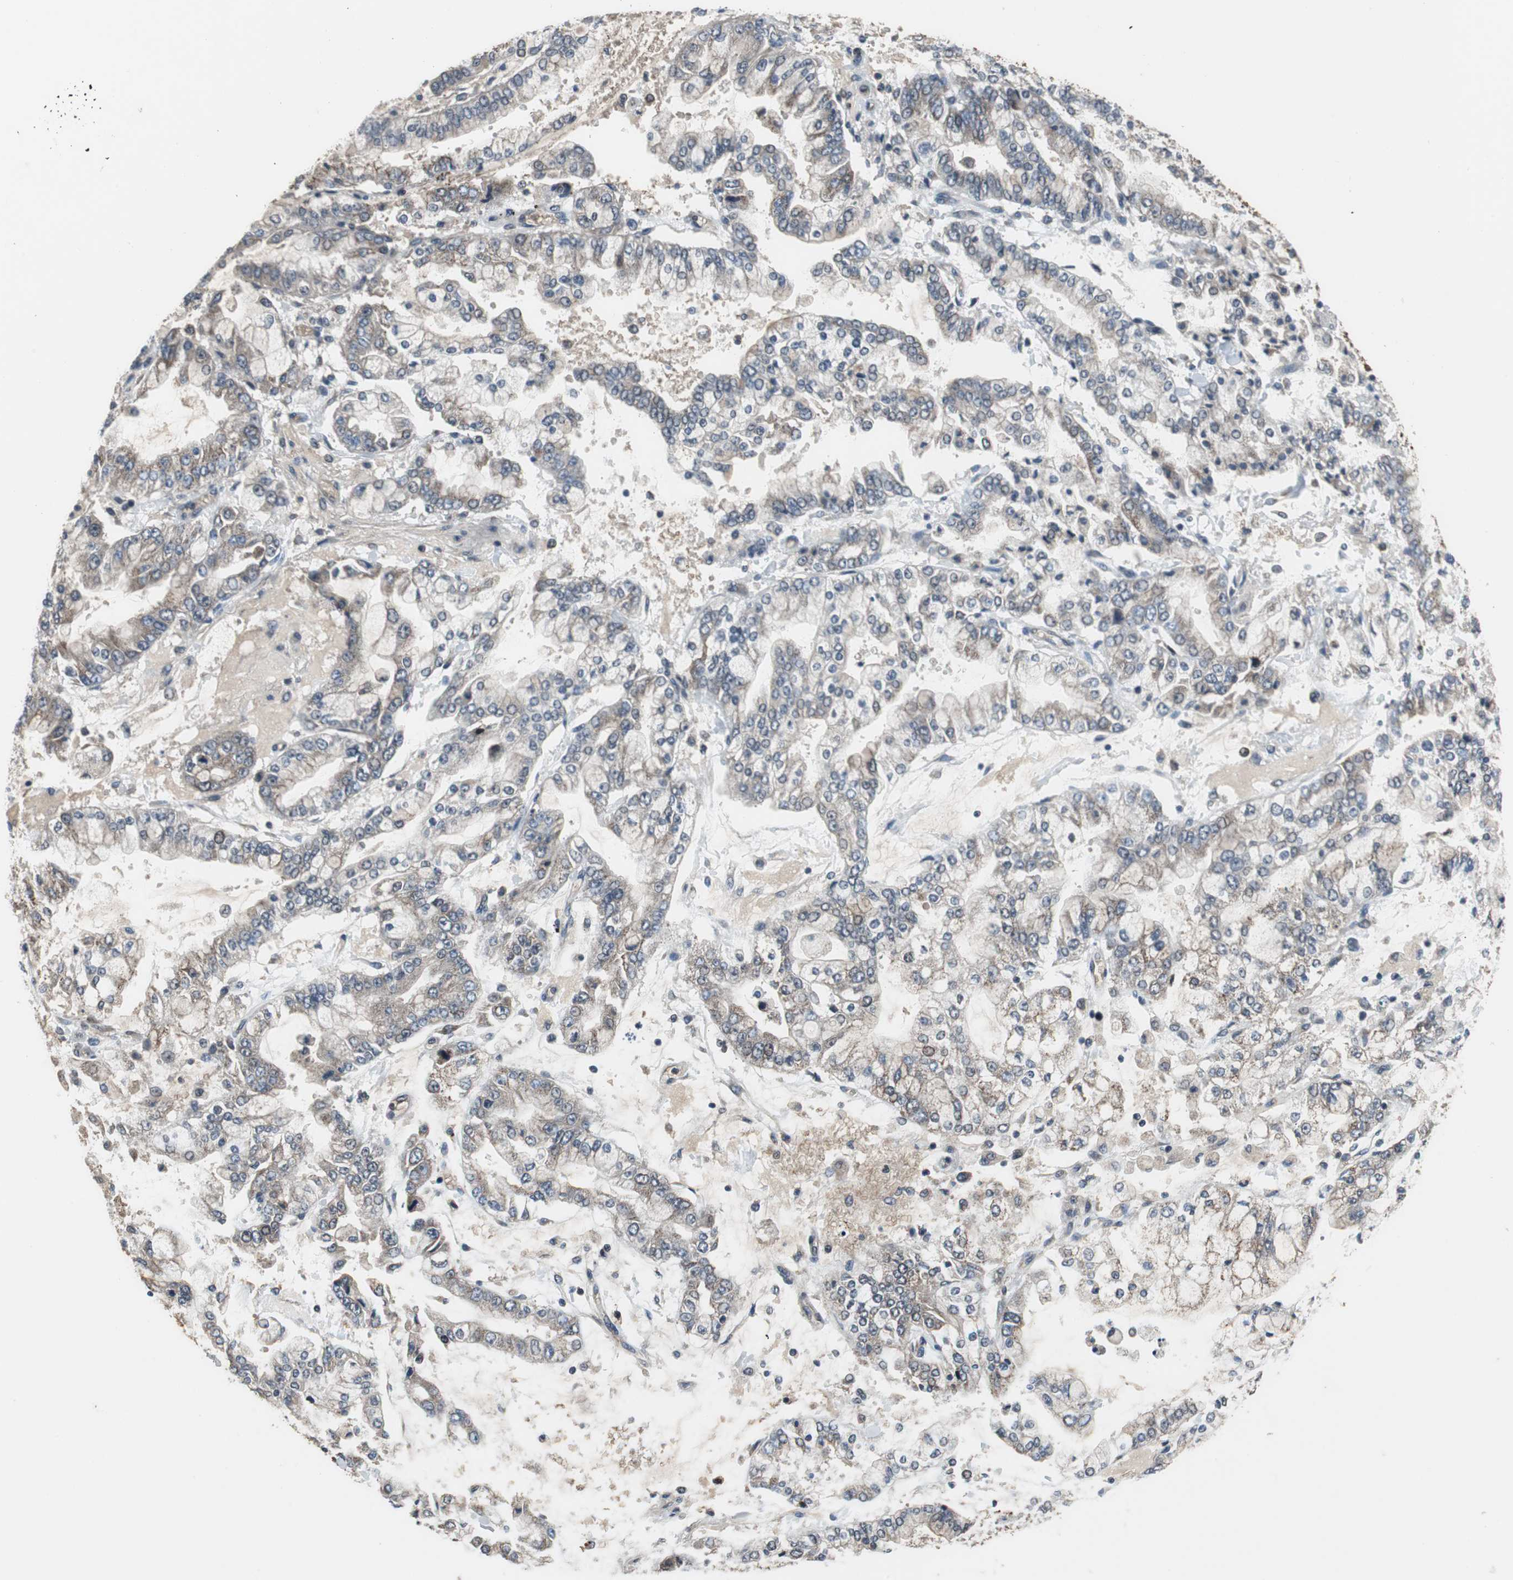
{"staining": {"intensity": "moderate", "quantity": ">75%", "location": "cytoplasmic/membranous,nuclear"}, "tissue": "stomach cancer", "cell_type": "Tumor cells", "image_type": "cancer", "snomed": [{"axis": "morphology", "description": "Adenocarcinoma, NOS"}, {"axis": "topography", "description": "Stomach"}], "caption": "Immunohistochemical staining of stomach adenocarcinoma exhibits medium levels of moderate cytoplasmic/membranous and nuclear expression in about >75% of tumor cells. (Stains: DAB (3,3'-diaminobenzidine) in brown, nuclei in blue, Microscopy: brightfield microscopy at high magnification).", "gene": "PI4KB", "patient": {"sex": "male", "age": 76}}